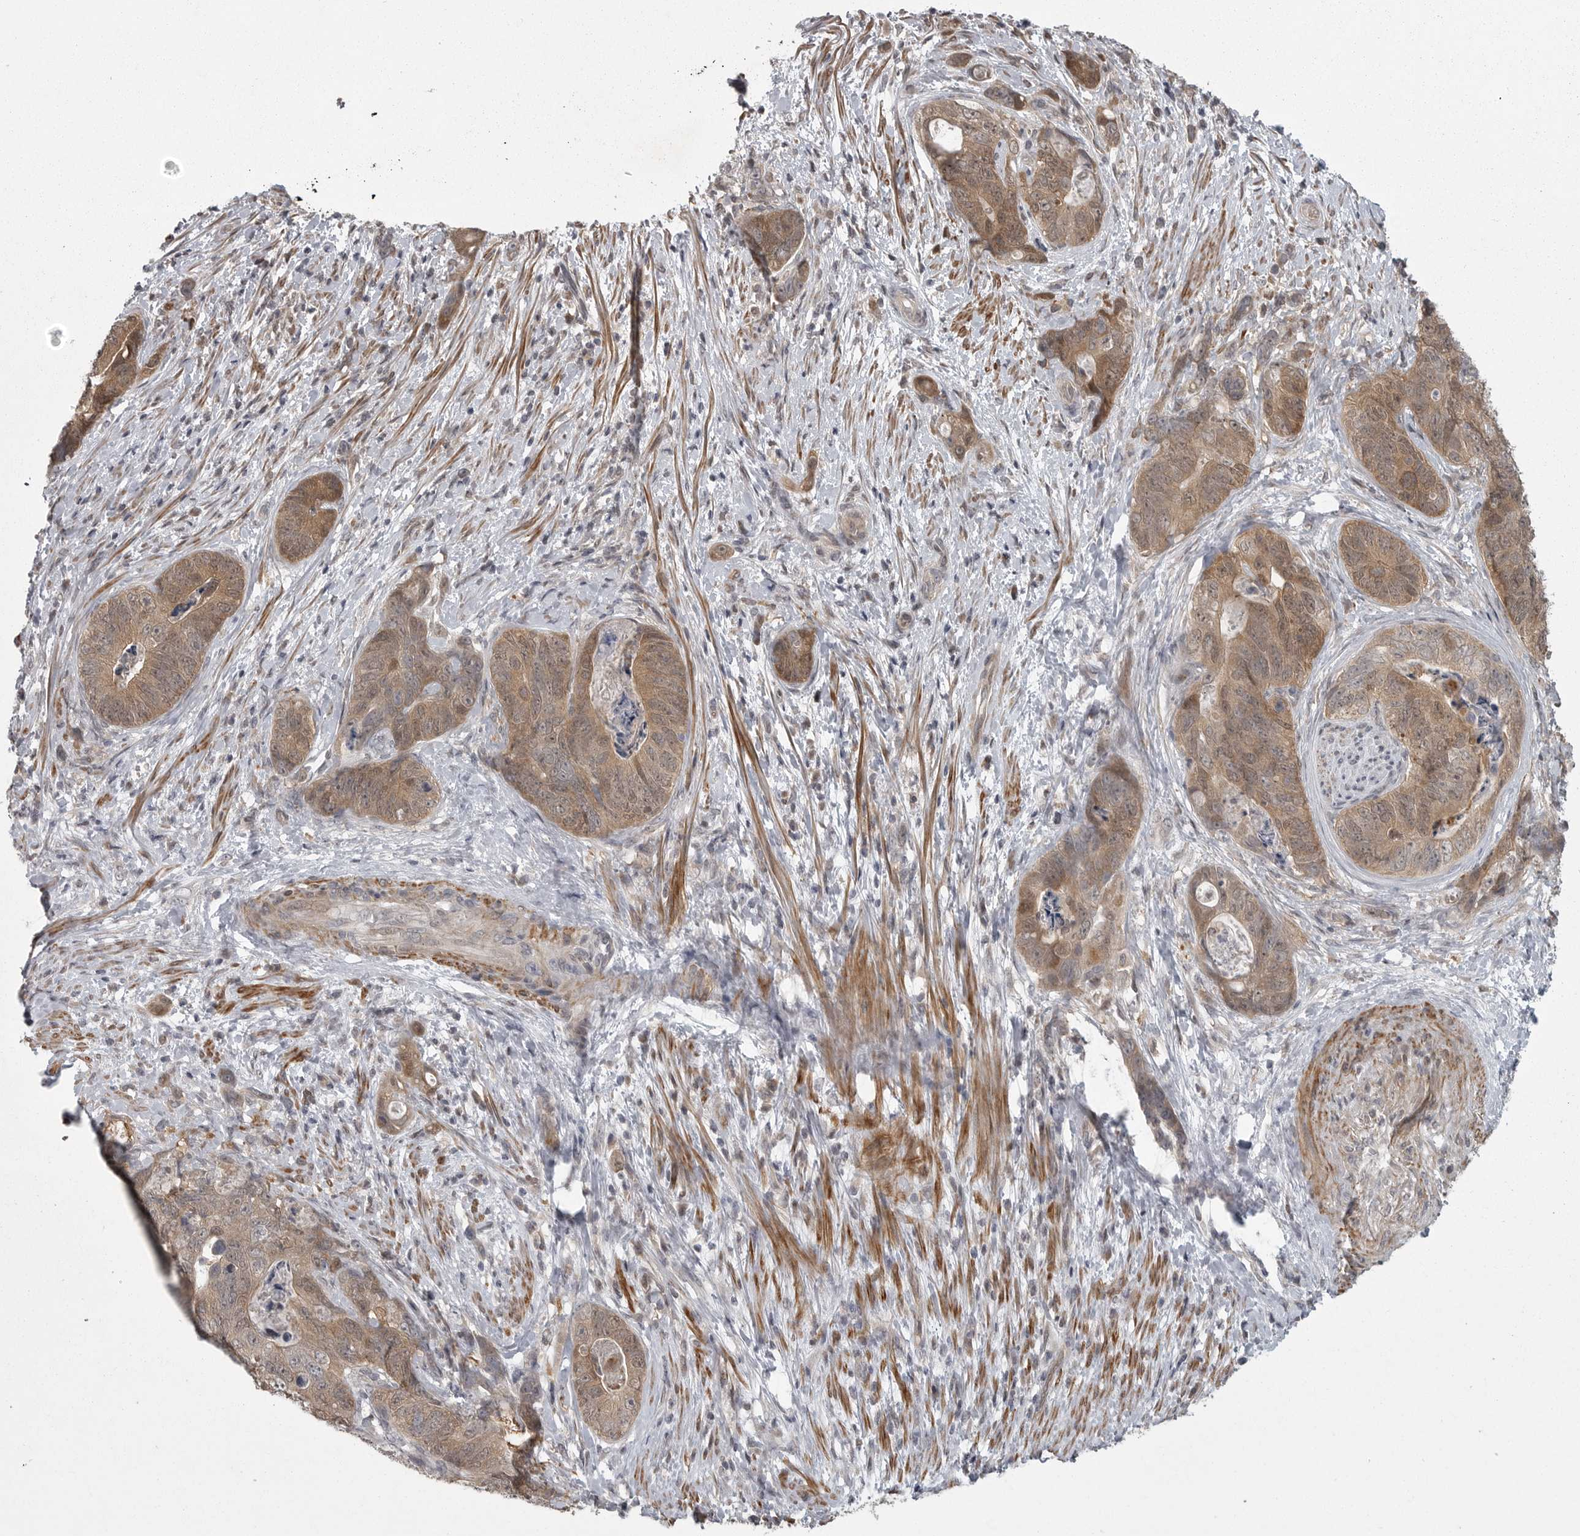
{"staining": {"intensity": "moderate", "quantity": ">75%", "location": "cytoplasmic/membranous,nuclear"}, "tissue": "stomach cancer", "cell_type": "Tumor cells", "image_type": "cancer", "snomed": [{"axis": "morphology", "description": "Normal tissue, NOS"}, {"axis": "morphology", "description": "Adenocarcinoma, NOS"}, {"axis": "topography", "description": "Stomach"}], "caption": "This image displays stomach cancer stained with immunohistochemistry (IHC) to label a protein in brown. The cytoplasmic/membranous and nuclear of tumor cells show moderate positivity for the protein. Nuclei are counter-stained blue.", "gene": "PPP1R9A", "patient": {"sex": "female", "age": 89}}